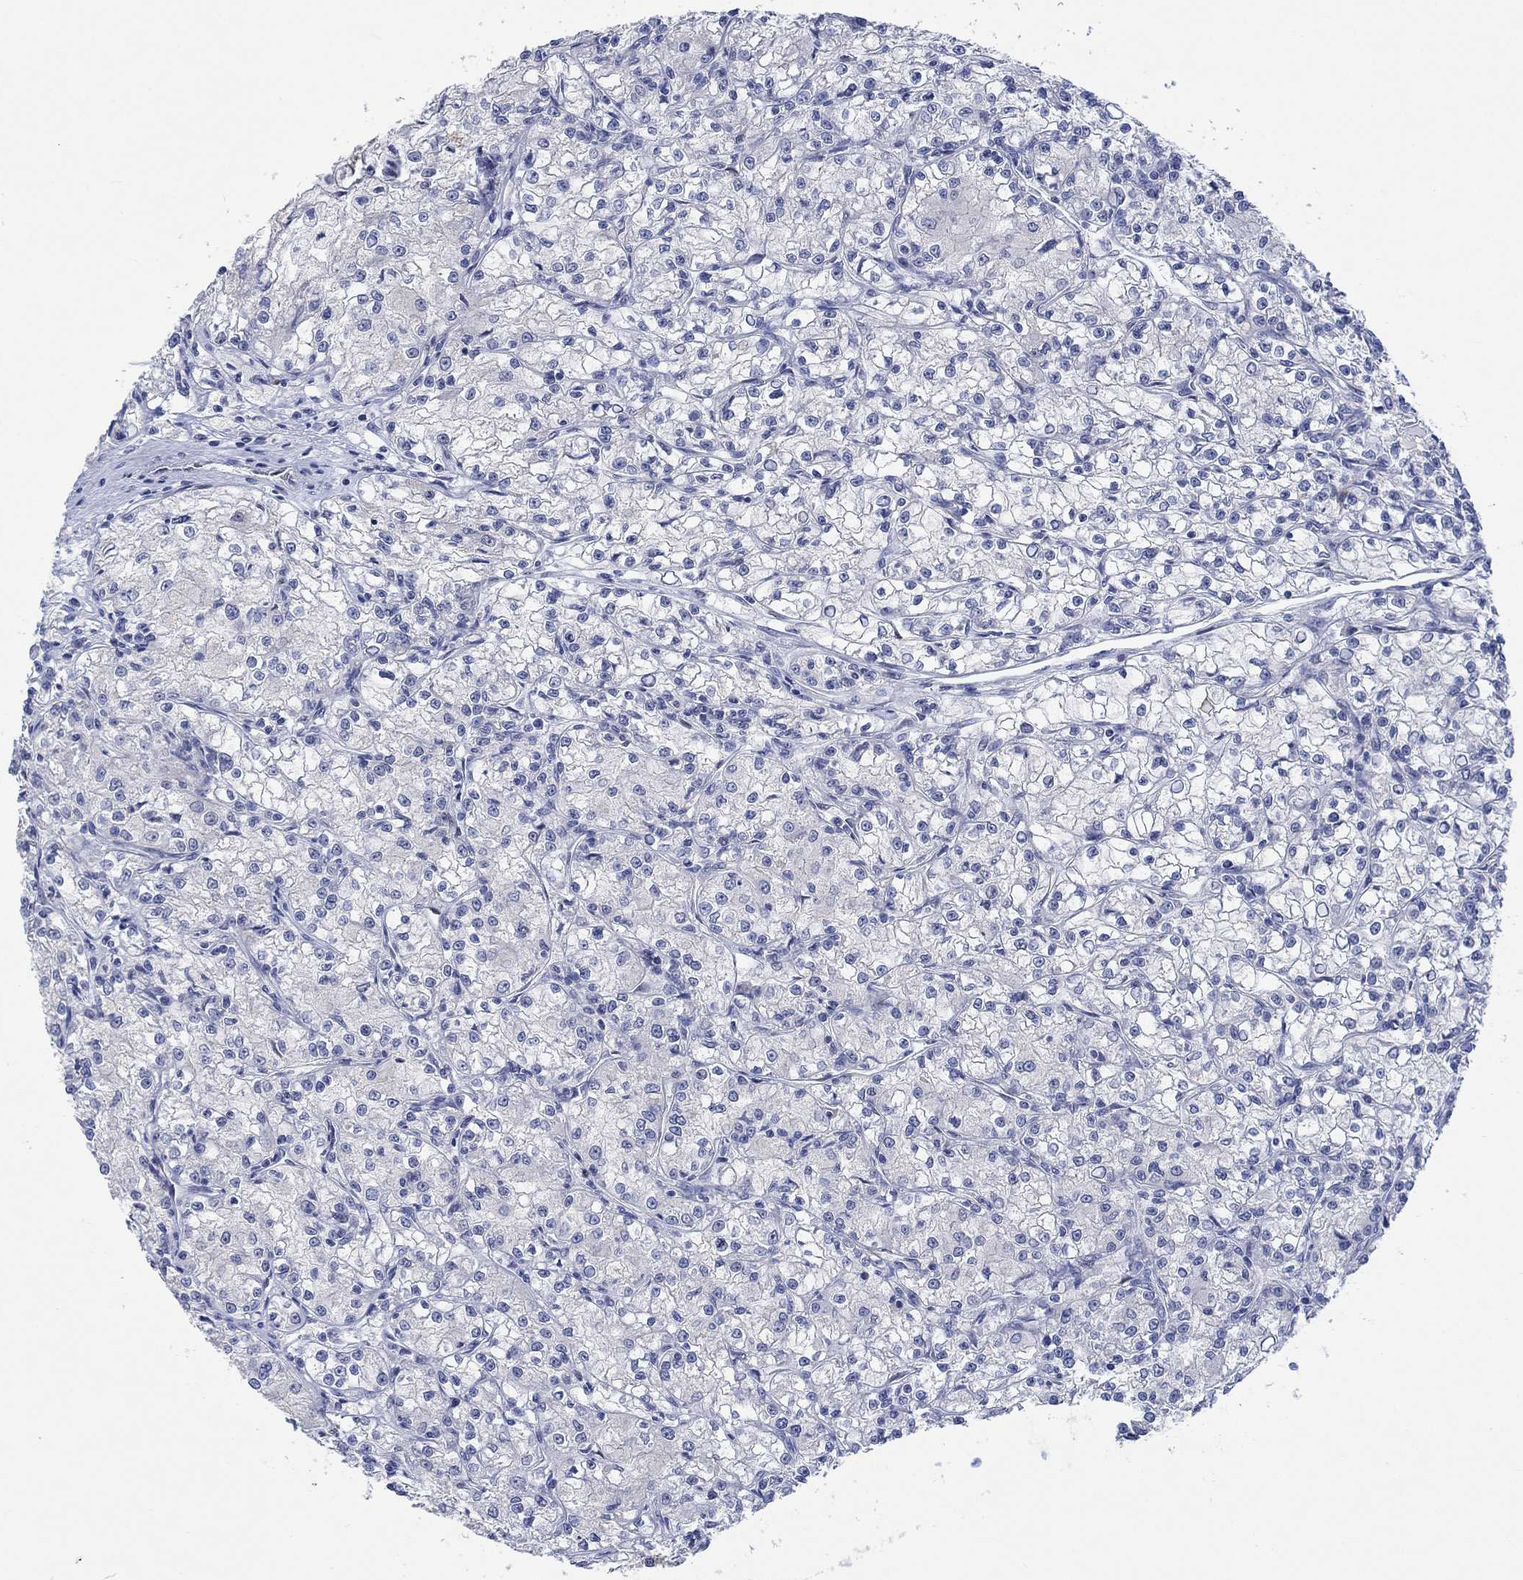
{"staining": {"intensity": "negative", "quantity": "none", "location": "none"}, "tissue": "renal cancer", "cell_type": "Tumor cells", "image_type": "cancer", "snomed": [{"axis": "morphology", "description": "Adenocarcinoma, NOS"}, {"axis": "topography", "description": "Kidney"}], "caption": "Immunohistochemistry (IHC) histopathology image of human renal cancer (adenocarcinoma) stained for a protein (brown), which shows no staining in tumor cells.", "gene": "DLK1", "patient": {"sex": "female", "age": 59}}